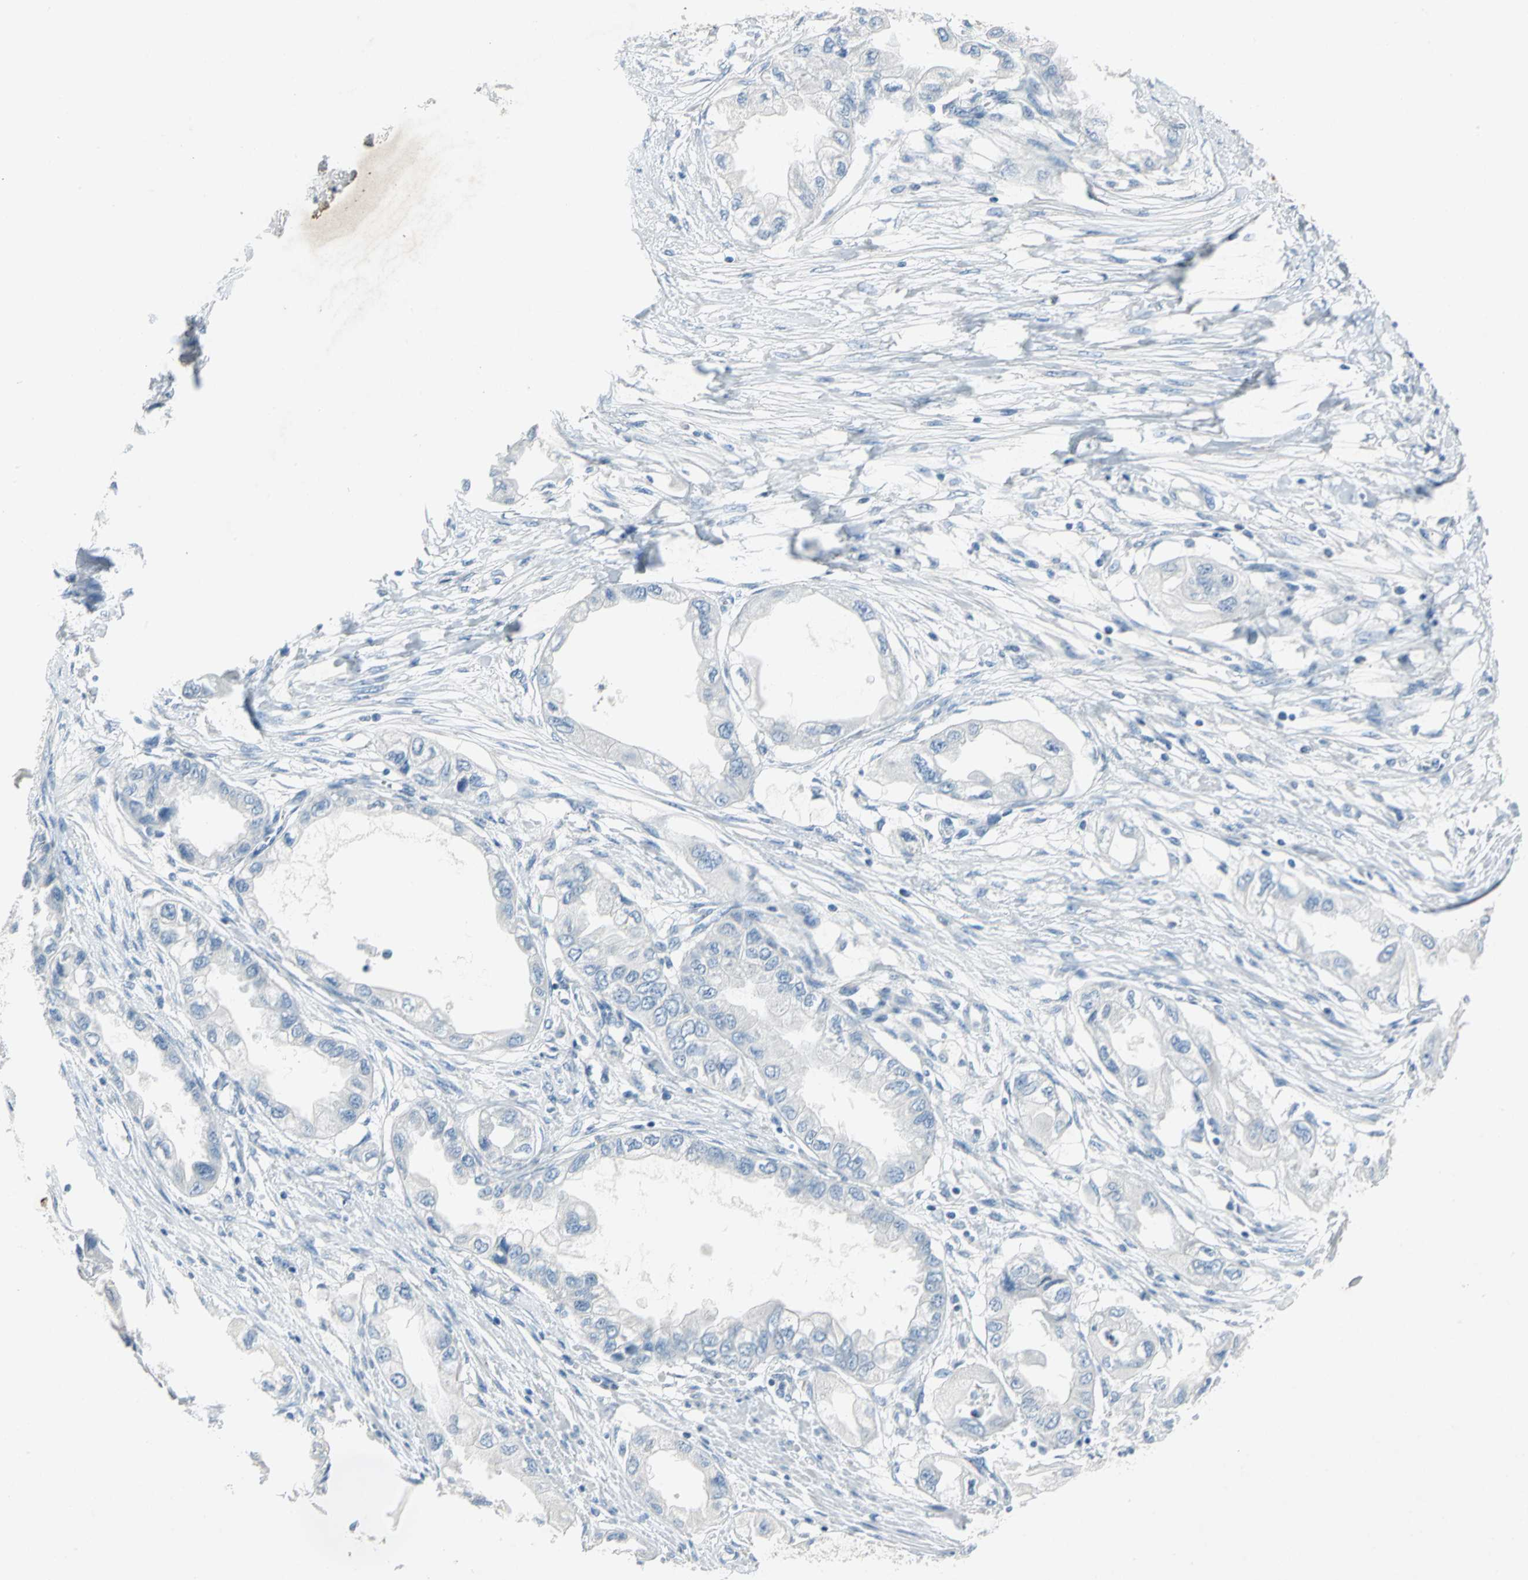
{"staining": {"intensity": "negative", "quantity": "none", "location": "none"}, "tissue": "endometrial cancer", "cell_type": "Tumor cells", "image_type": "cancer", "snomed": [{"axis": "morphology", "description": "Adenocarcinoma, NOS"}, {"axis": "topography", "description": "Endometrium"}], "caption": "DAB immunohistochemical staining of human endometrial cancer reveals no significant positivity in tumor cells.", "gene": "PTGDS", "patient": {"sex": "female", "age": 67}}